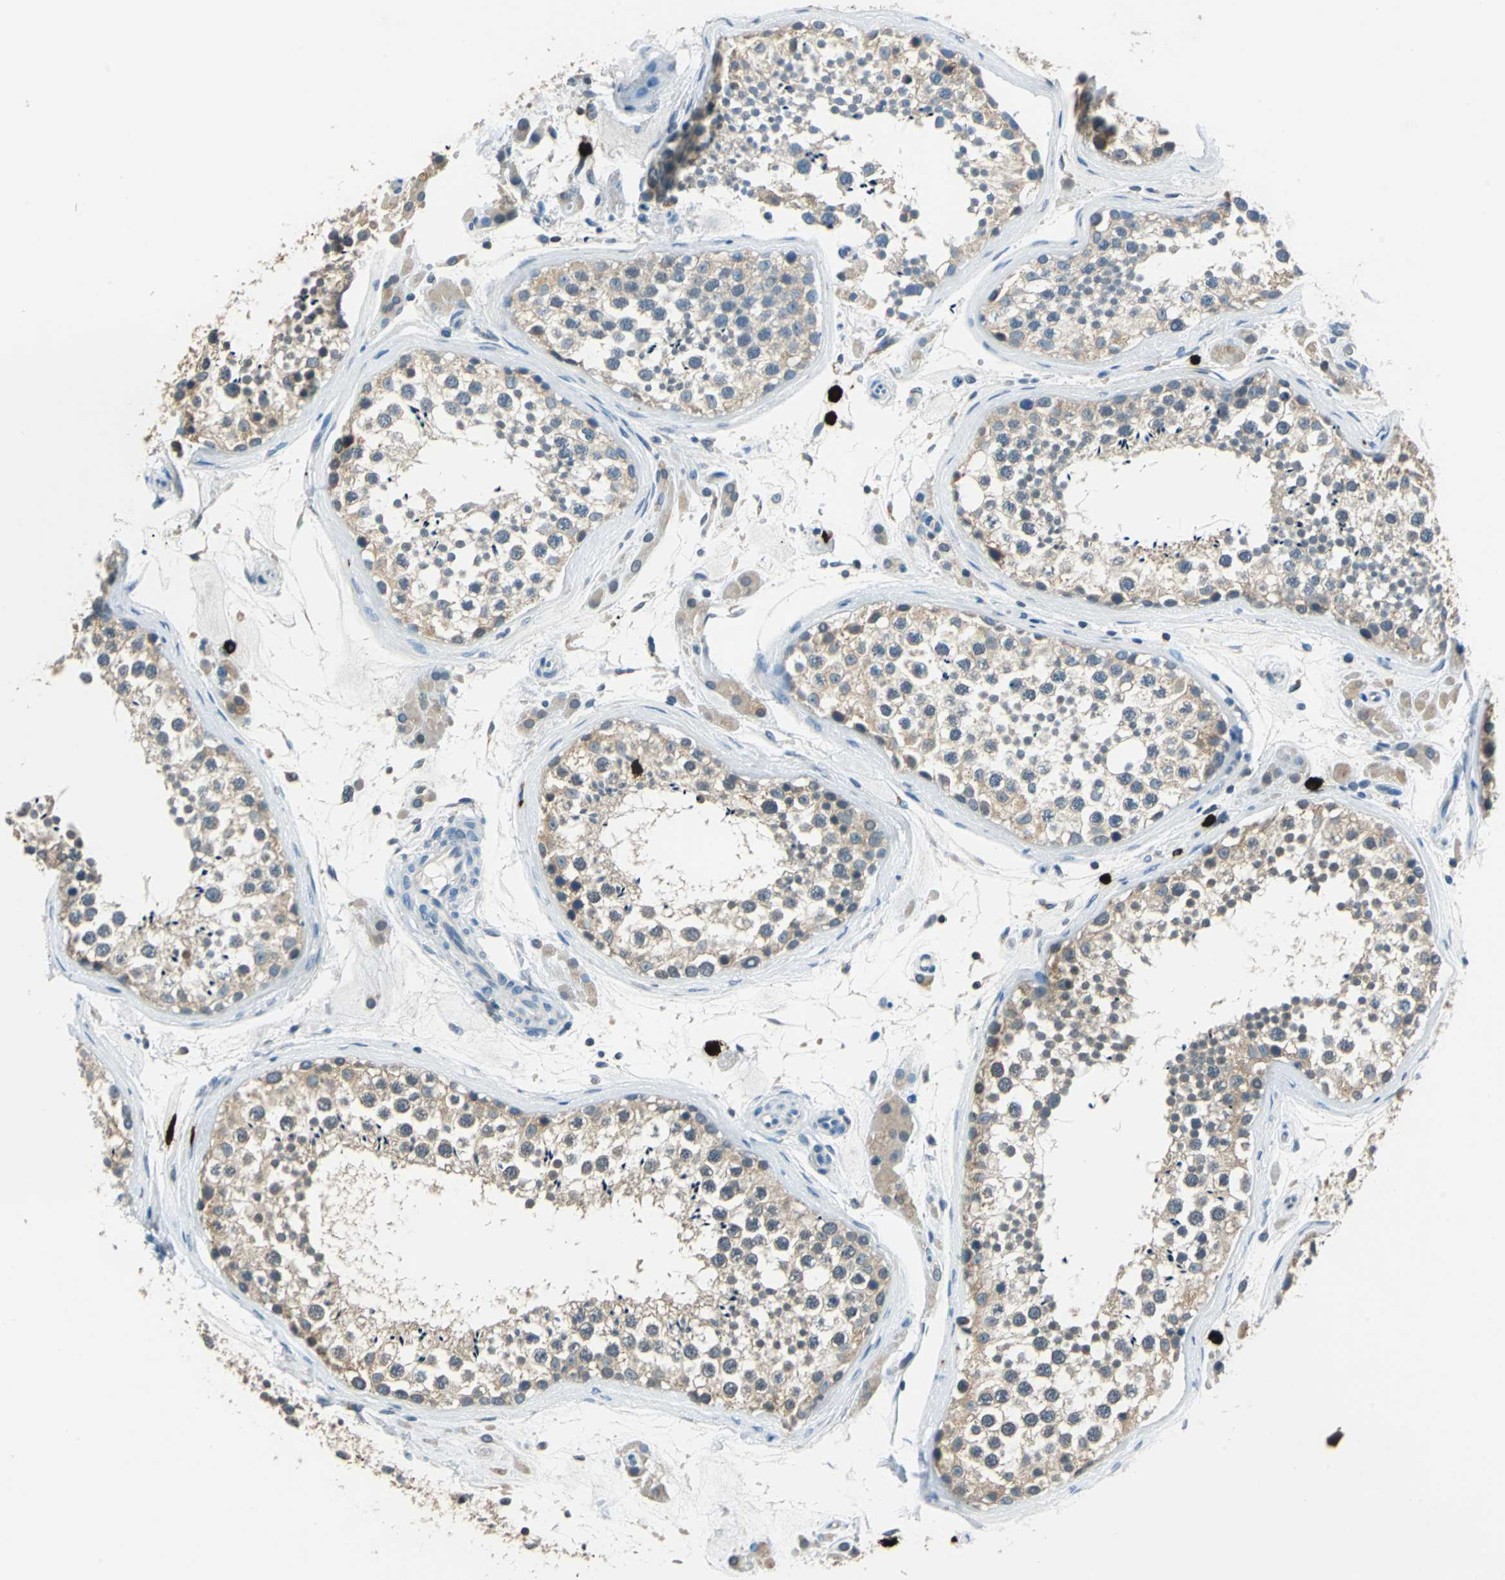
{"staining": {"intensity": "moderate", "quantity": ">75%", "location": "cytoplasmic/membranous"}, "tissue": "testis", "cell_type": "Cells in seminiferous ducts", "image_type": "normal", "snomed": [{"axis": "morphology", "description": "Normal tissue, NOS"}, {"axis": "topography", "description": "Testis"}], "caption": "A brown stain highlights moderate cytoplasmic/membranous expression of a protein in cells in seminiferous ducts of normal human testis. The staining is performed using DAB (3,3'-diaminobenzidine) brown chromogen to label protein expression. The nuclei are counter-stained blue using hematoxylin.", "gene": "CPA3", "patient": {"sex": "male", "age": 46}}